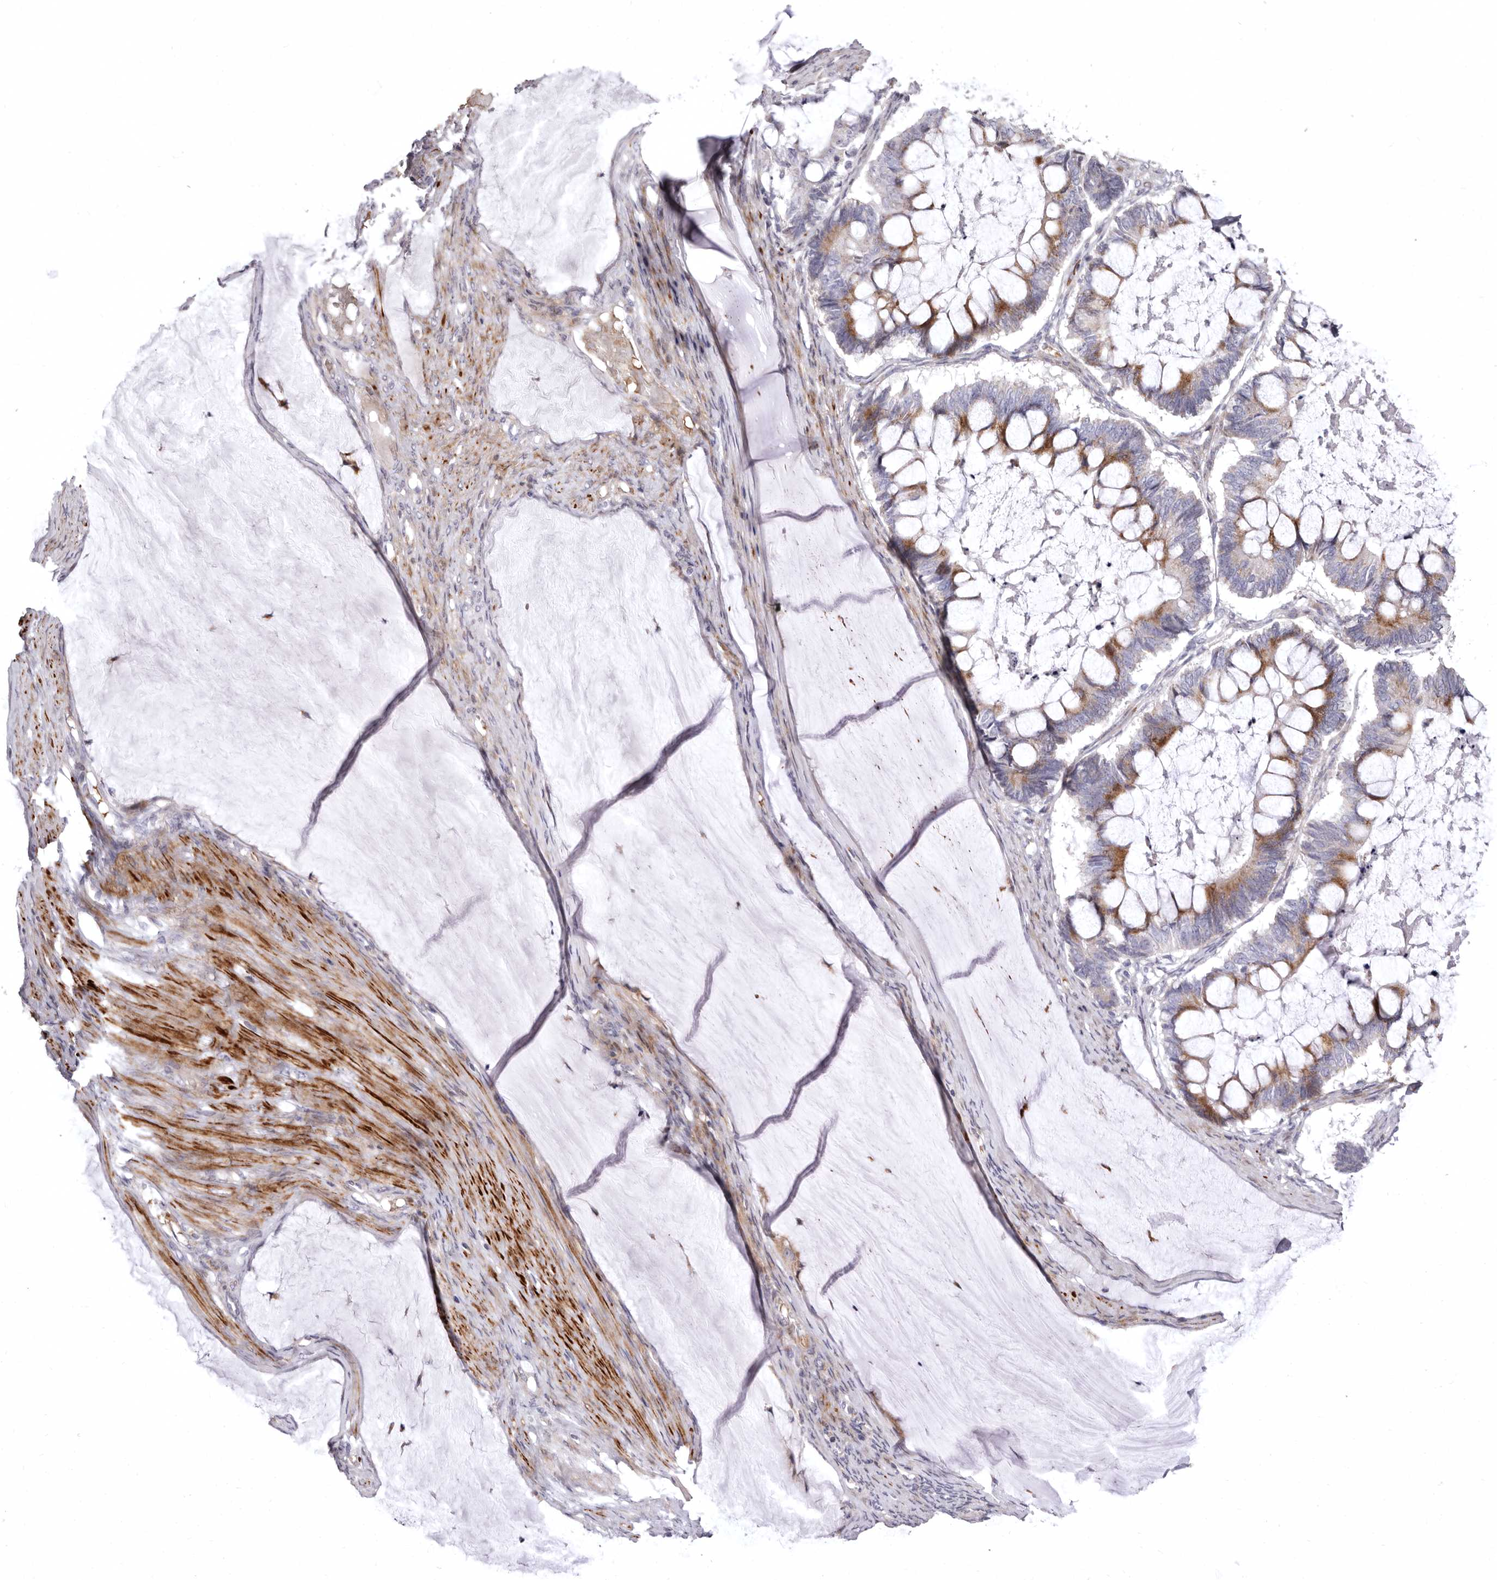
{"staining": {"intensity": "moderate", "quantity": "25%-75%", "location": "cytoplasmic/membranous"}, "tissue": "ovarian cancer", "cell_type": "Tumor cells", "image_type": "cancer", "snomed": [{"axis": "morphology", "description": "Cystadenocarcinoma, mucinous, NOS"}, {"axis": "topography", "description": "Ovary"}], "caption": "Immunohistochemistry of human ovarian mucinous cystadenocarcinoma exhibits medium levels of moderate cytoplasmic/membranous expression in approximately 25%-75% of tumor cells. (brown staining indicates protein expression, while blue staining denotes nuclei).", "gene": "AIDA", "patient": {"sex": "female", "age": 61}}